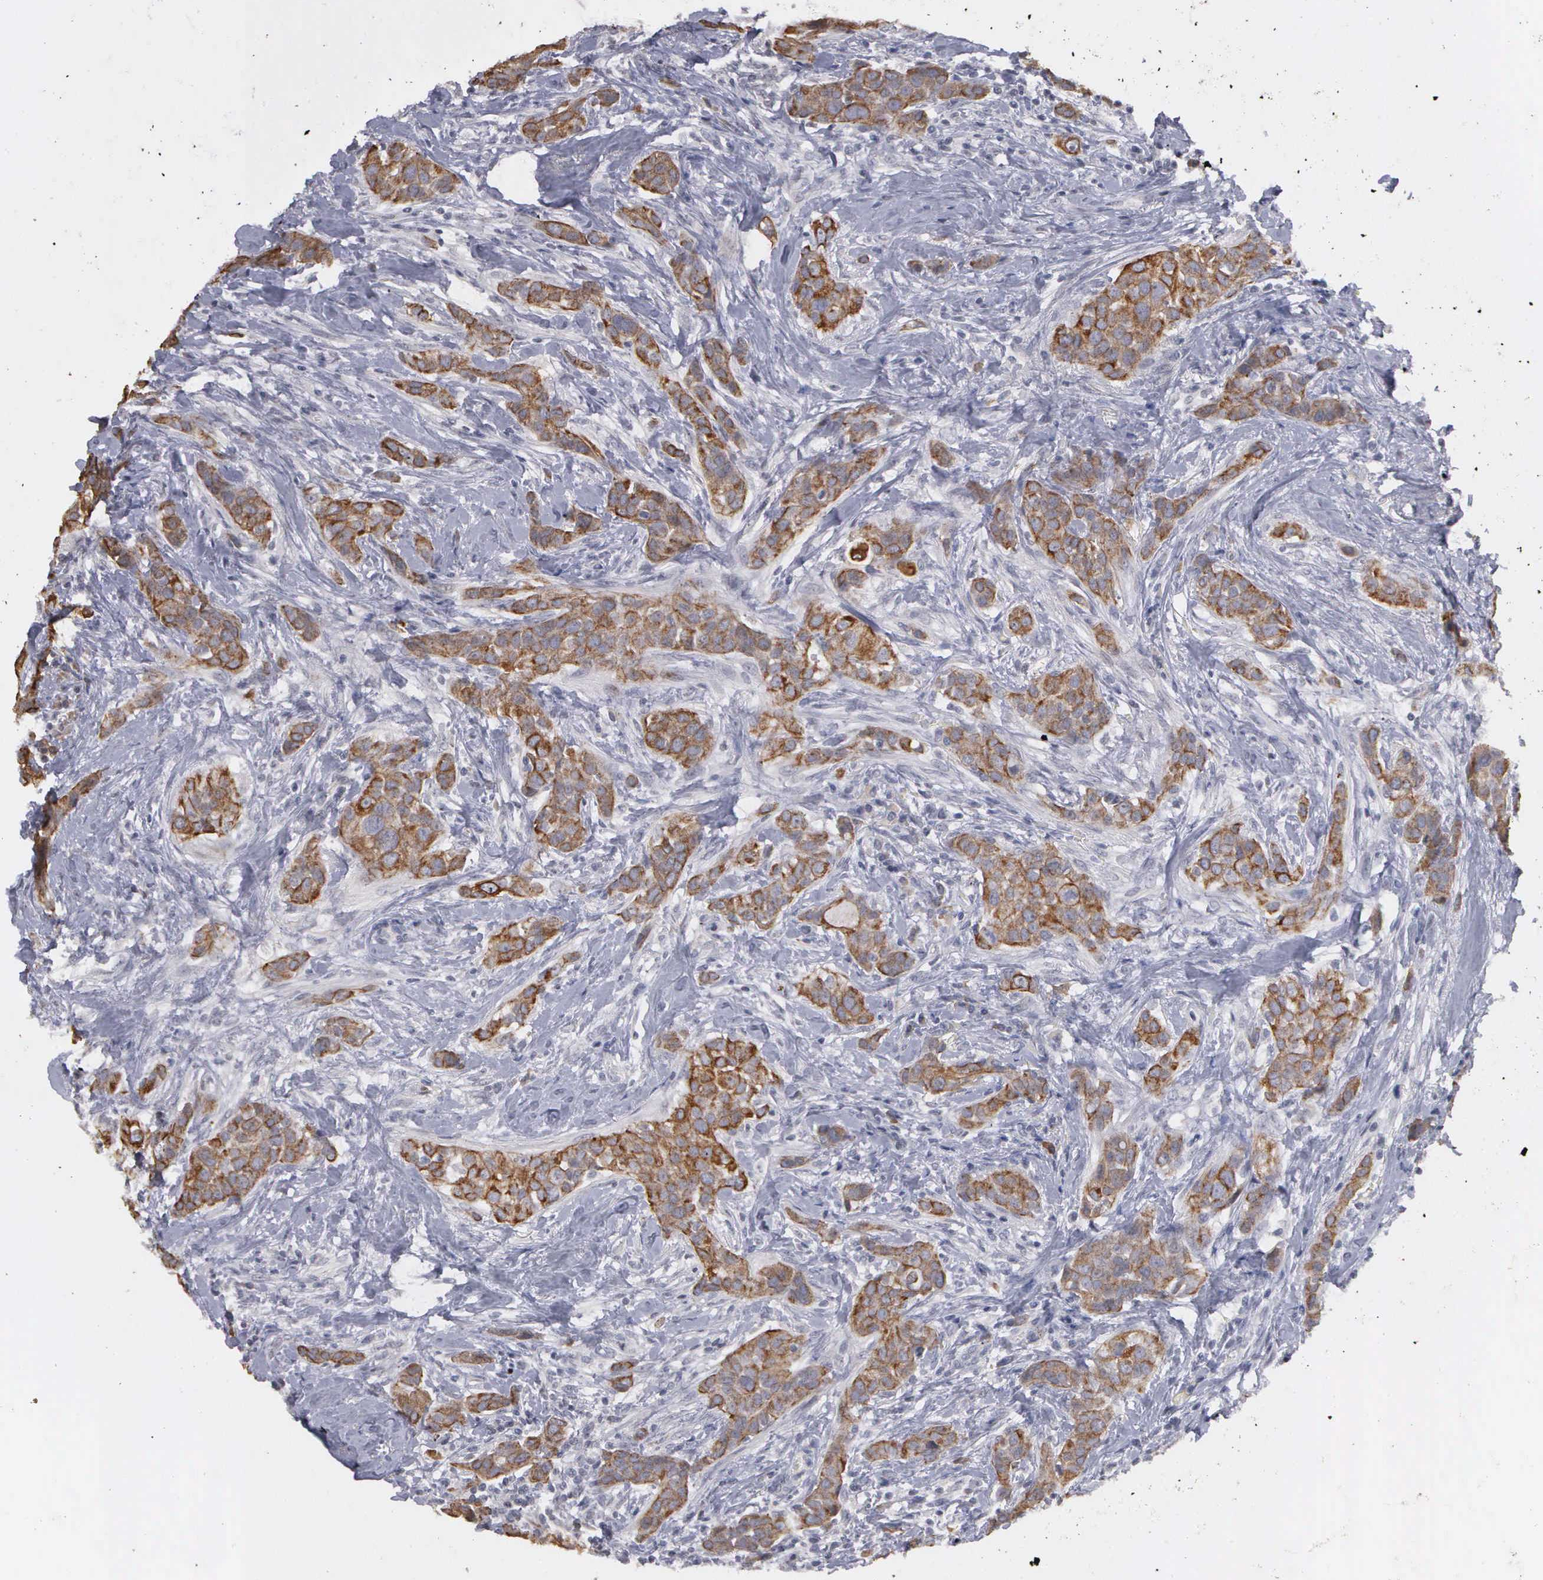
{"staining": {"intensity": "moderate", "quantity": "25%-75%", "location": "cytoplasmic/membranous"}, "tissue": "breast cancer", "cell_type": "Tumor cells", "image_type": "cancer", "snomed": [{"axis": "morphology", "description": "Duct carcinoma"}, {"axis": "topography", "description": "Breast"}], "caption": "Moderate cytoplasmic/membranous positivity is present in about 25%-75% of tumor cells in breast infiltrating ductal carcinoma. The staining was performed using DAB (3,3'-diaminobenzidine) to visualize the protein expression in brown, while the nuclei were stained in blue with hematoxylin (Magnification: 20x).", "gene": "WDR89", "patient": {"sex": "female", "age": 45}}